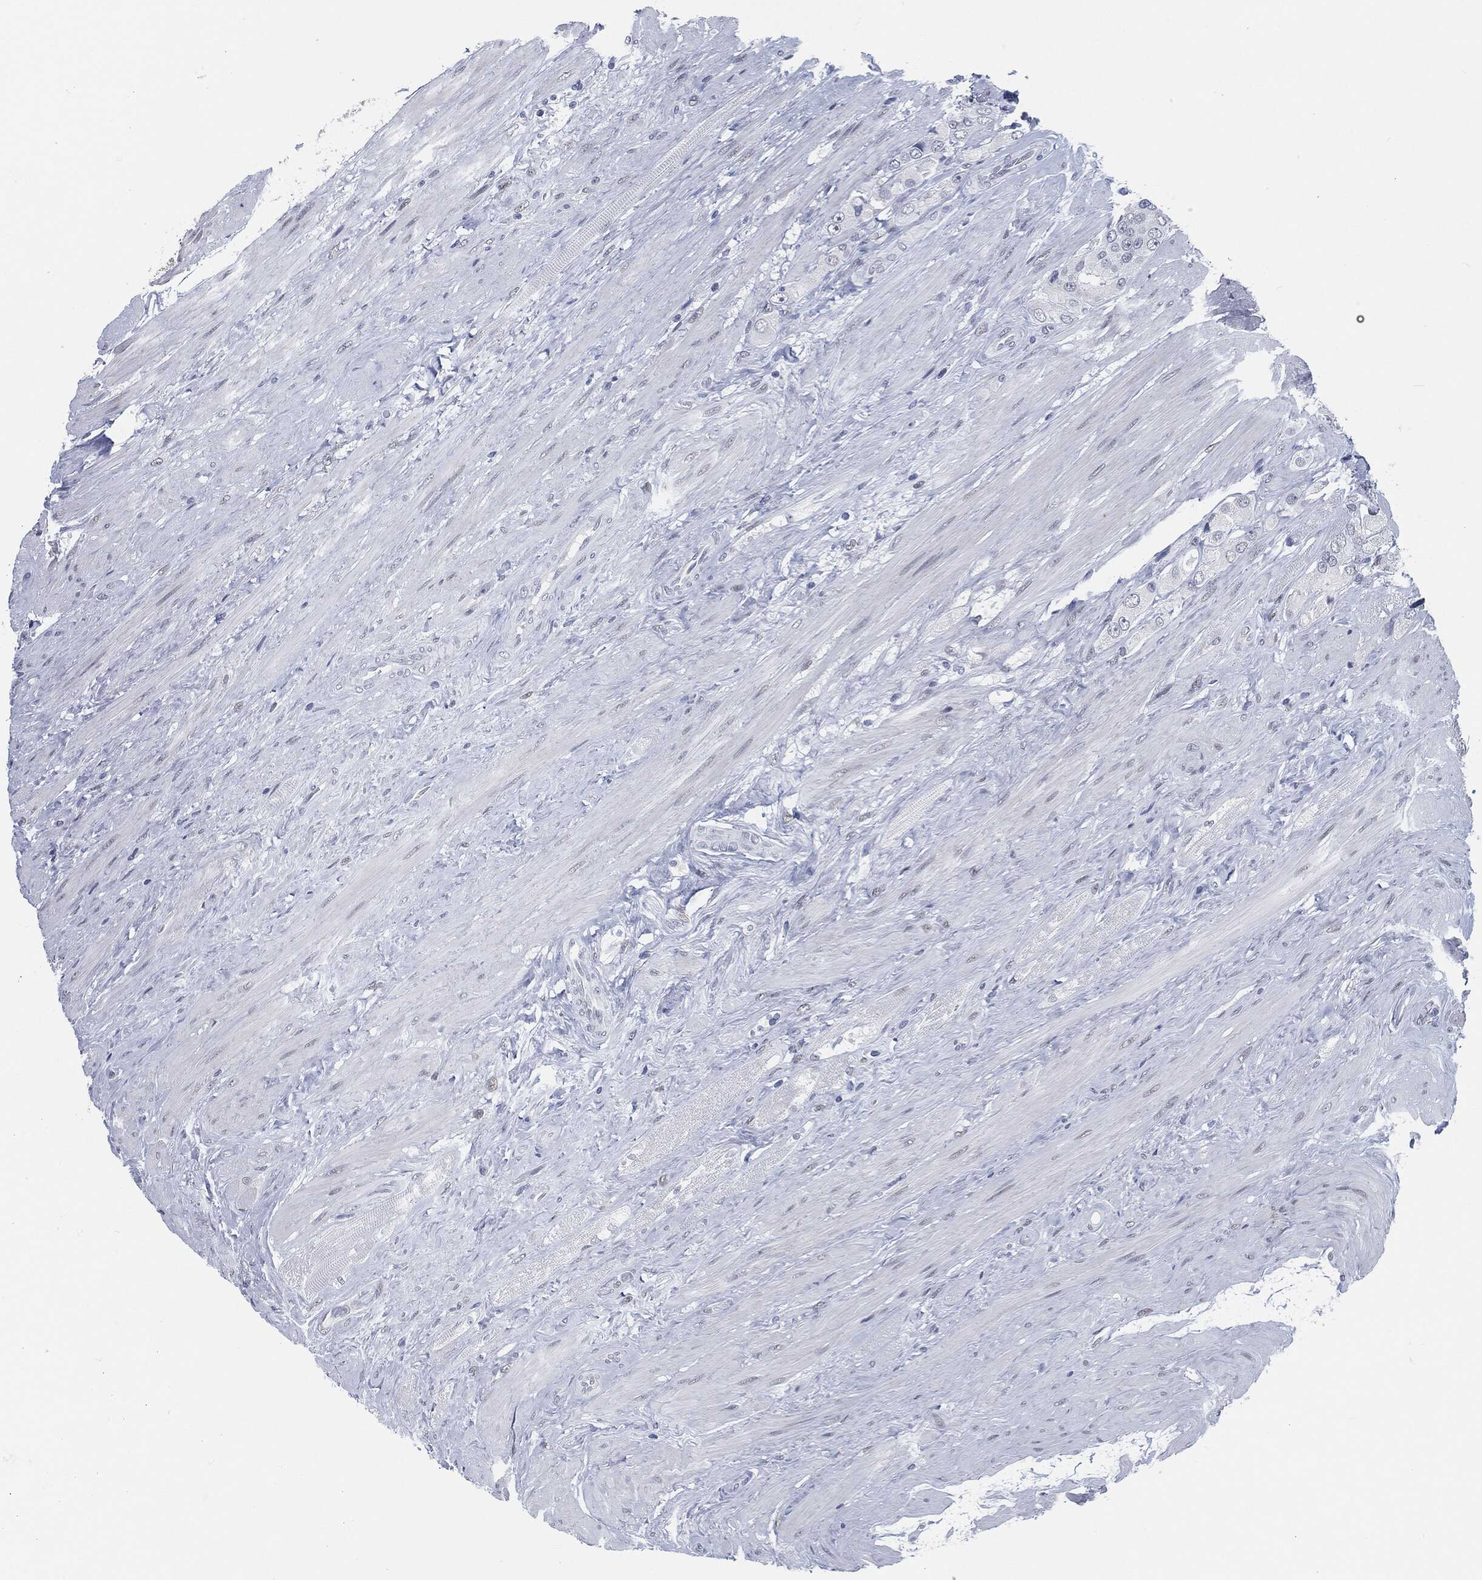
{"staining": {"intensity": "negative", "quantity": "none", "location": "none"}, "tissue": "prostate cancer", "cell_type": "Tumor cells", "image_type": "cancer", "snomed": [{"axis": "morphology", "description": "Adenocarcinoma, NOS"}, {"axis": "topography", "description": "Prostate and seminal vesicle, NOS"}, {"axis": "topography", "description": "Prostate"}], "caption": "Immunohistochemistry (IHC) photomicrograph of human prostate adenocarcinoma stained for a protein (brown), which exhibits no staining in tumor cells. Brightfield microscopy of IHC stained with DAB (brown) and hematoxylin (blue), captured at high magnification.", "gene": "PROM1", "patient": {"sex": "male", "age": 64}}